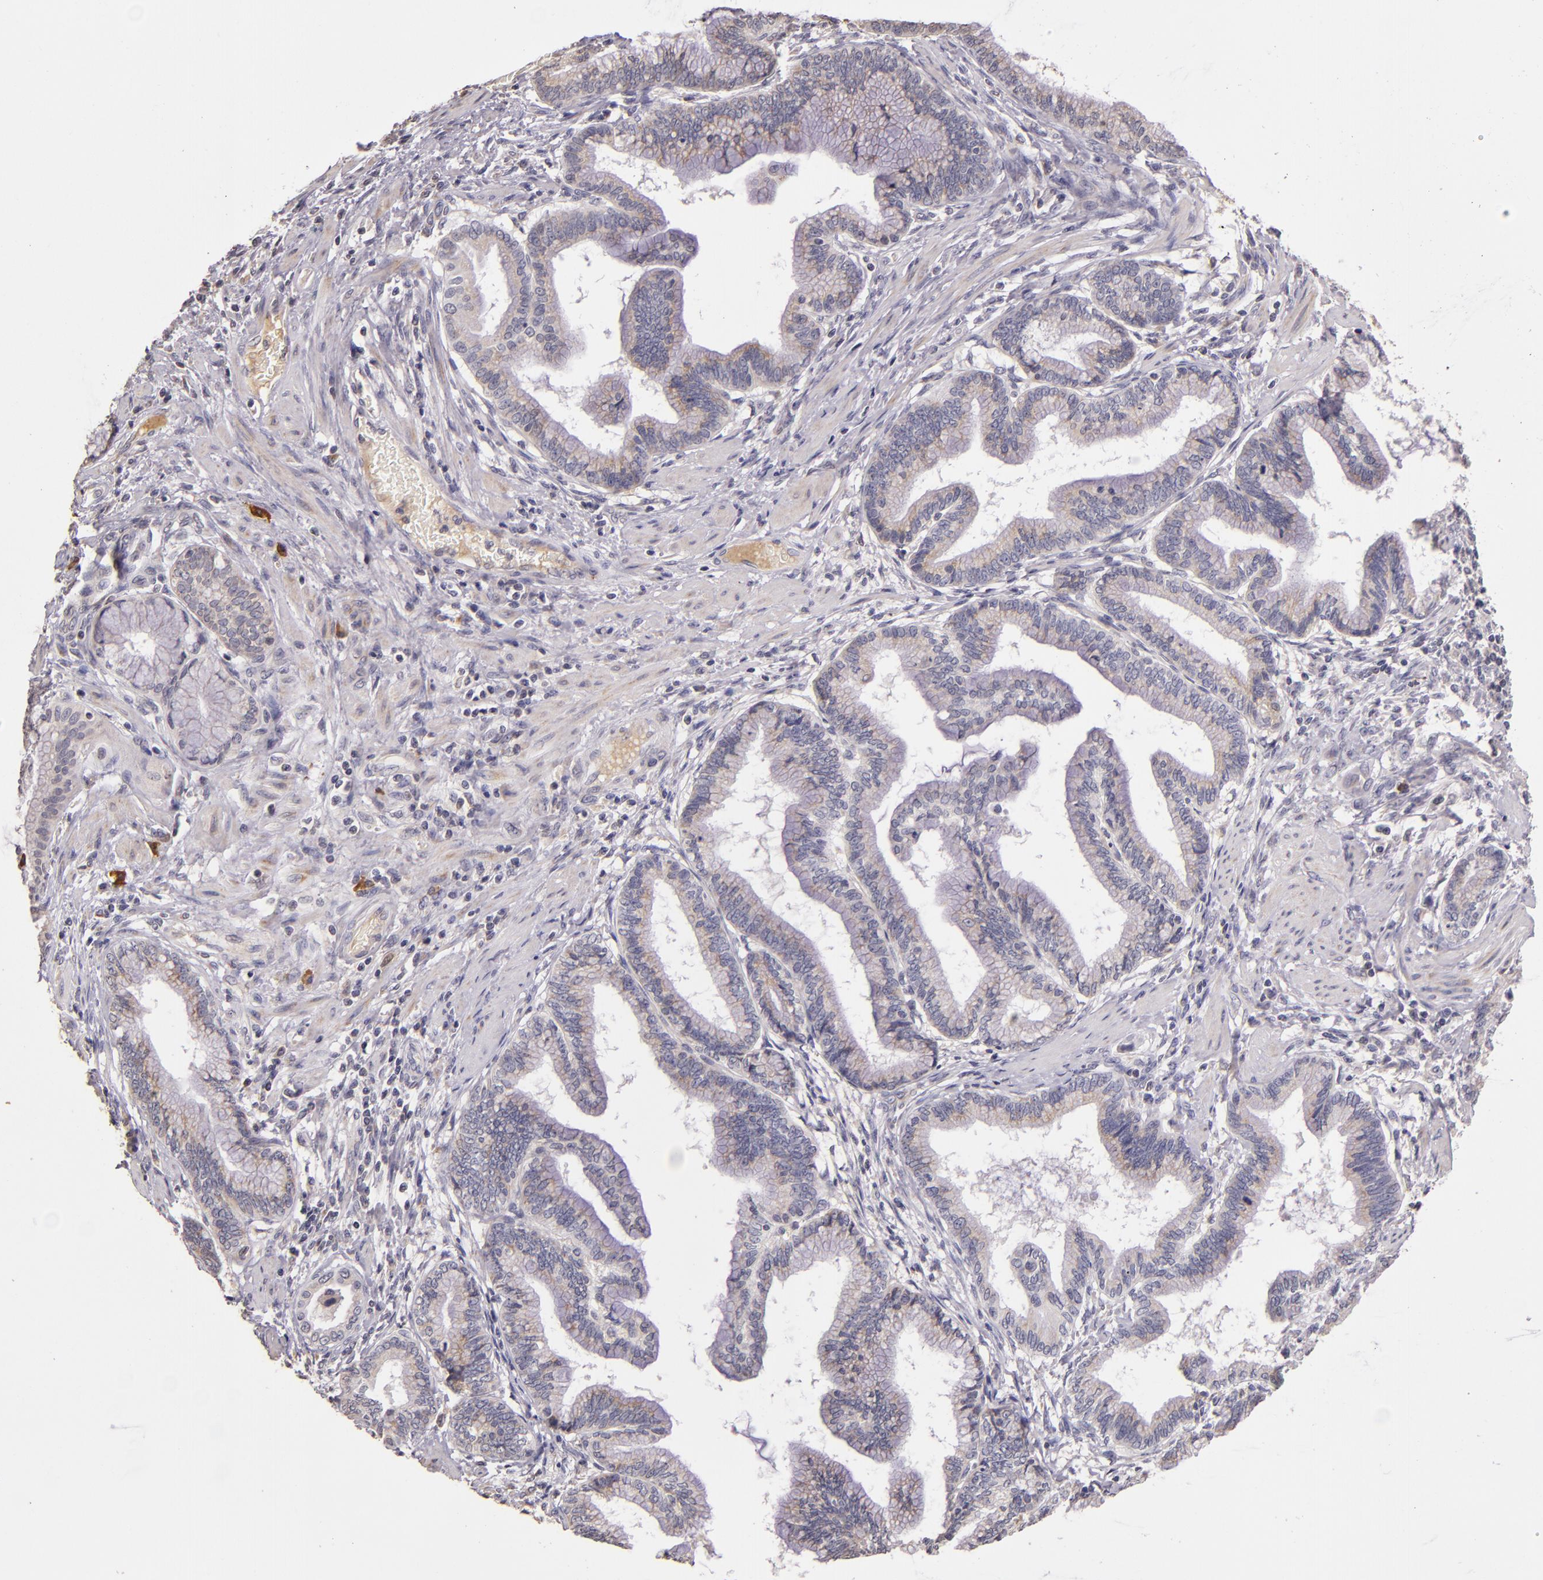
{"staining": {"intensity": "weak", "quantity": "25%-75%", "location": "cytoplasmic/membranous"}, "tissue": "pancreatic cancer", "cell_type": "Tumor cells", "image_type": "cancer", "snomed": [{"axis": "morphology", "description": "Adenocarcinoma, NOS"}, {"axis": "topography", "description": "Pancreas"}], "caption": "Protein expression analysis of pancreatic cancer (adenocarcinoma) demonstrates weak cytoplasmic/membranous expression in about 25%-75% of tumor cells. The staining was performed using DAB (3,3'-diaminobenzidine) to visualize the protein expression in brown, while the nuclei were stained in blue with hematoxylin (Magnification: 20x).", "gene": "ABL1", "patient": {"sex": "female", "age": 64}}